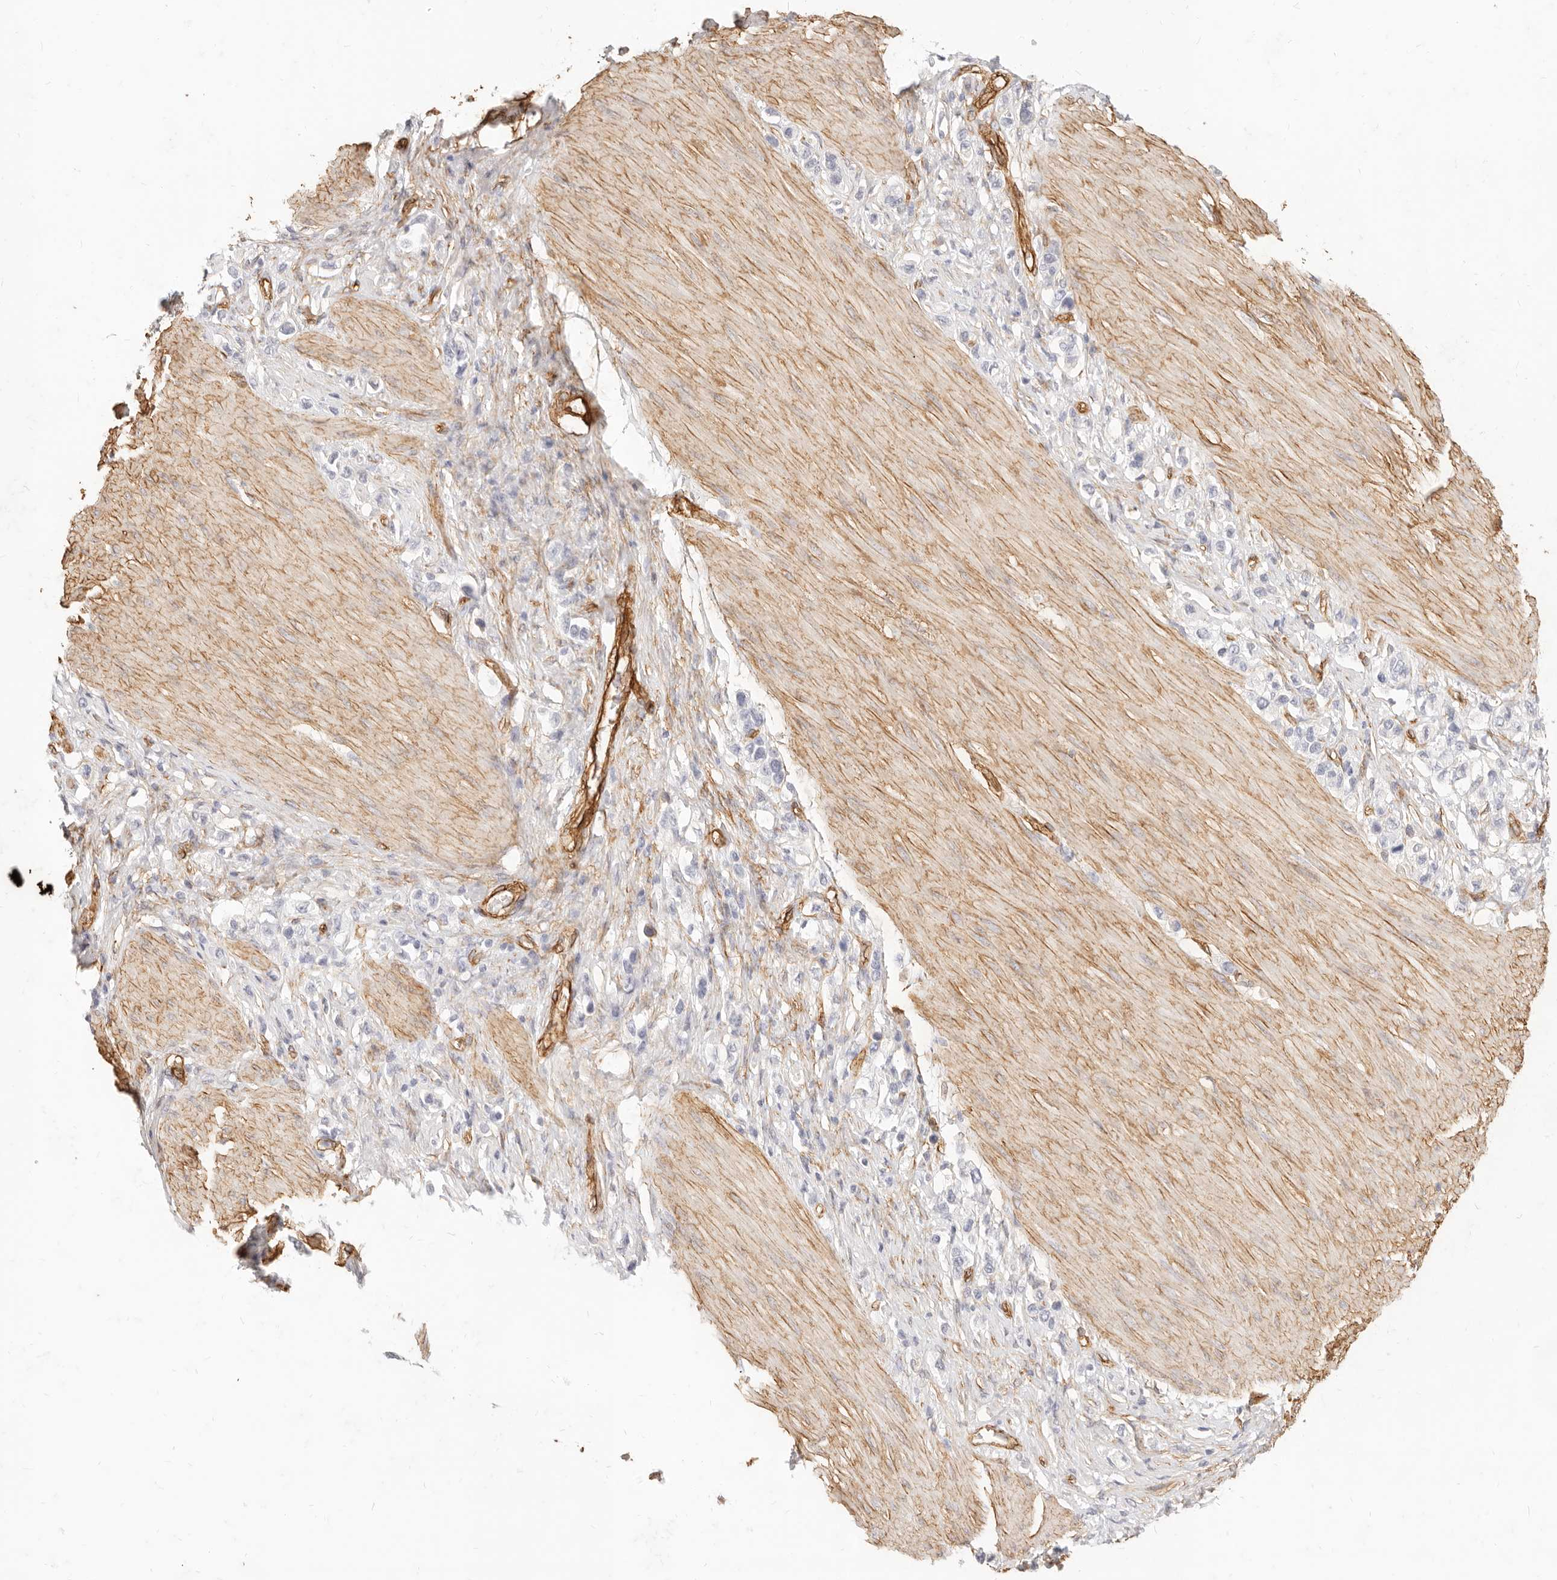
{"staining": {"intensity": "negative", "quantity": "none", "location": "none"}, "tissue": "stomach cancer", "cell_type": "Tumor cells", "image_type": "cancer", "snomed": [{"axis": "morphology", "description": "Adenocarcinoma, NOS"}, {"axis": "topography", "description": "Stomach"}], "caption": "Immunohistochemistry histopathology image of stomach cancer stained for a protein (brown), which displays no staining in tumor cells. Brightfield microscopy of immunohistochemistry stained with DAB (brown) and hematoxylin (blue), captured at high magnification.", "gene": "NUS1", "patient": {"sex": "female", "age": 65}}